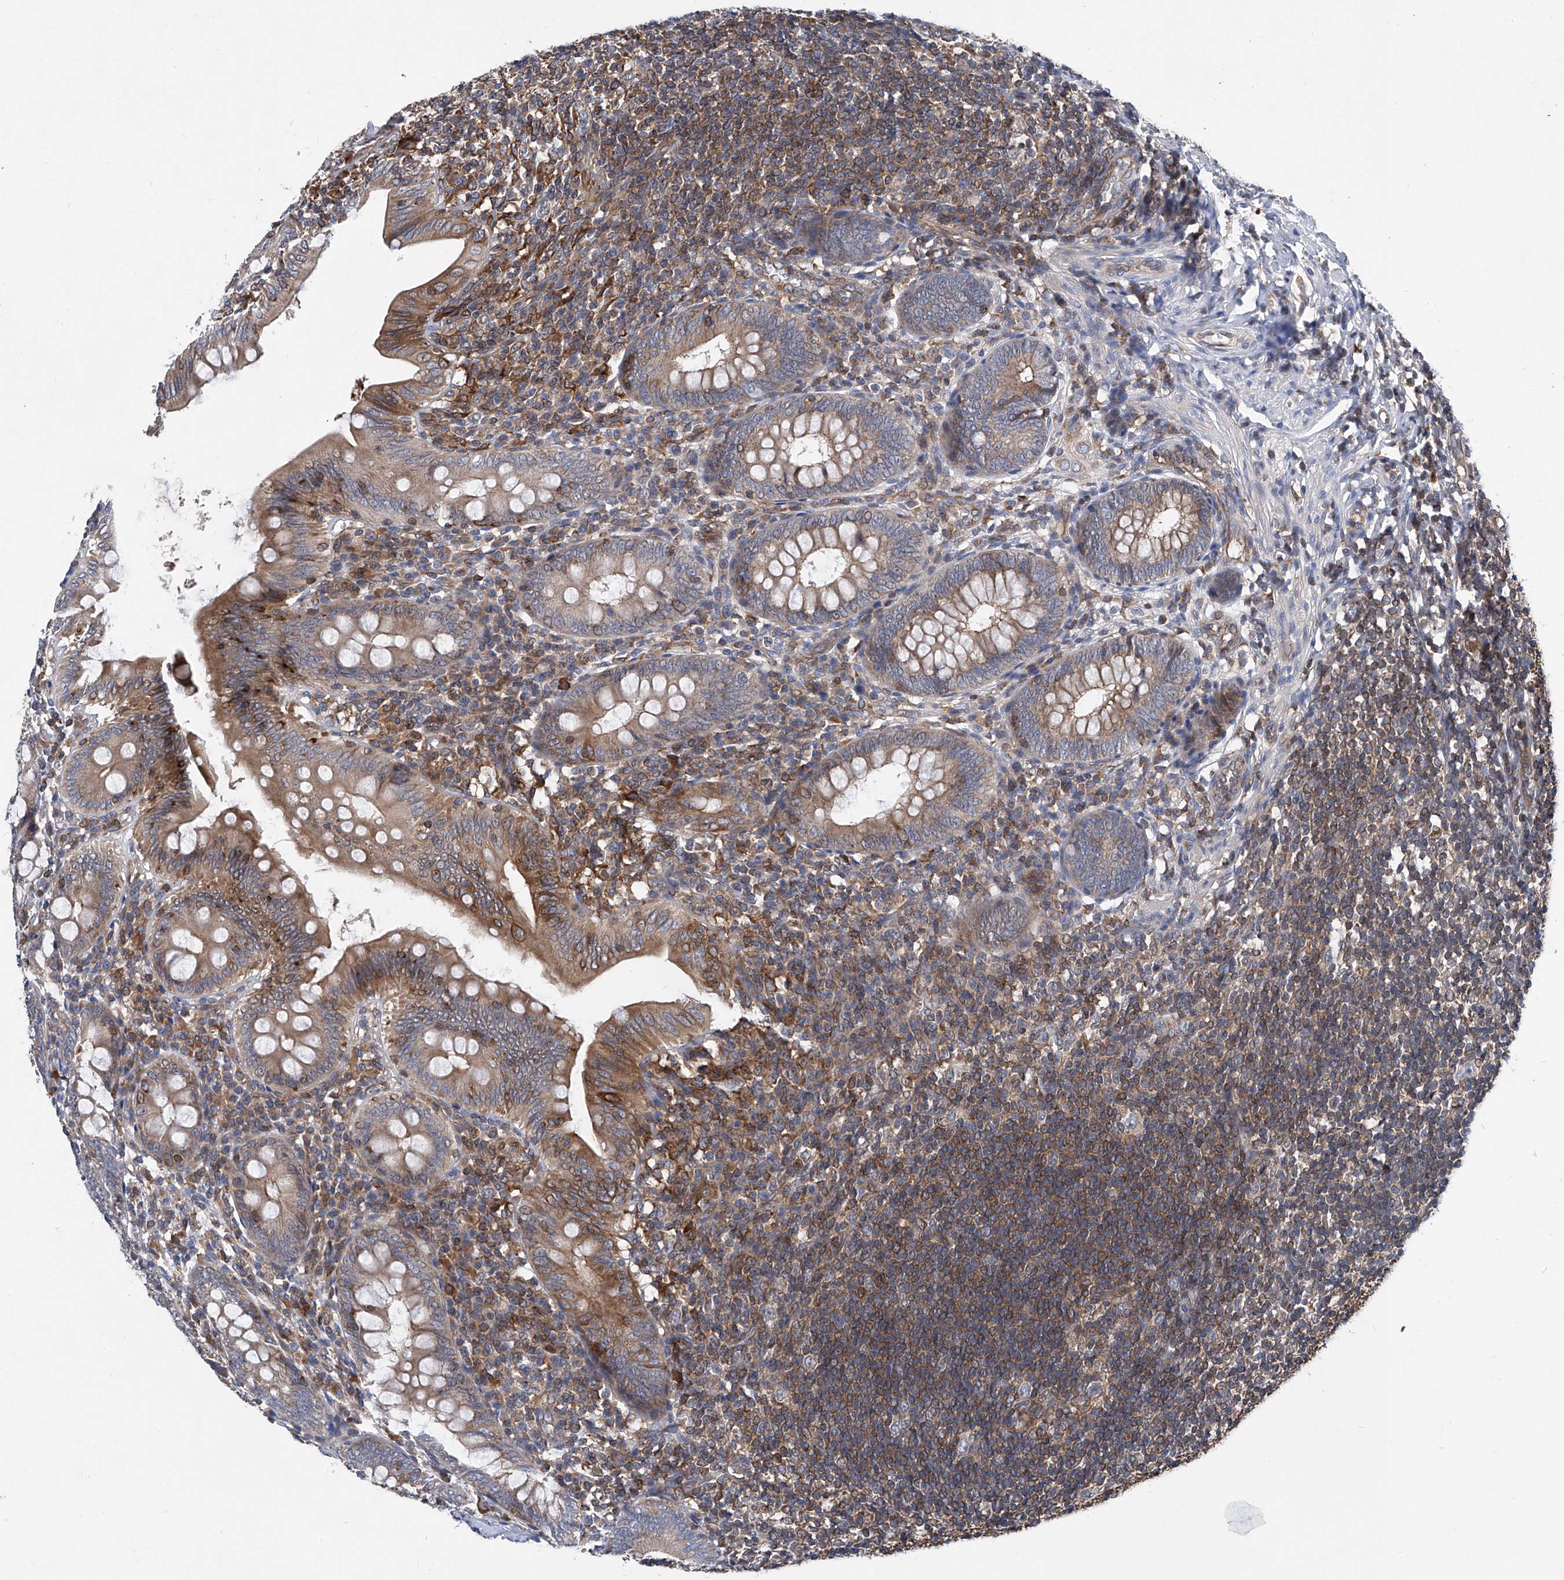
{"staining": {"intensity": "moderate", "quantity": ">75%", "location": "cytoplasmic/membranous"}, "tissue": "appendix", "cell_type": "Glandular cells", "image_type": "normal", "snomed": [{"axis": "morphology", "description": "Normal tissue, NOS"}, {"axis": "topography", "description": "Appendix"}], "caption": "This is a micrograph of IHC staining of unremarkable appendix, which shows moderate positivity in the cytoplasmic/membranous of glandular cells.", "gene": "TRIM38", "patient": {"sex": "male", "age": 14}}